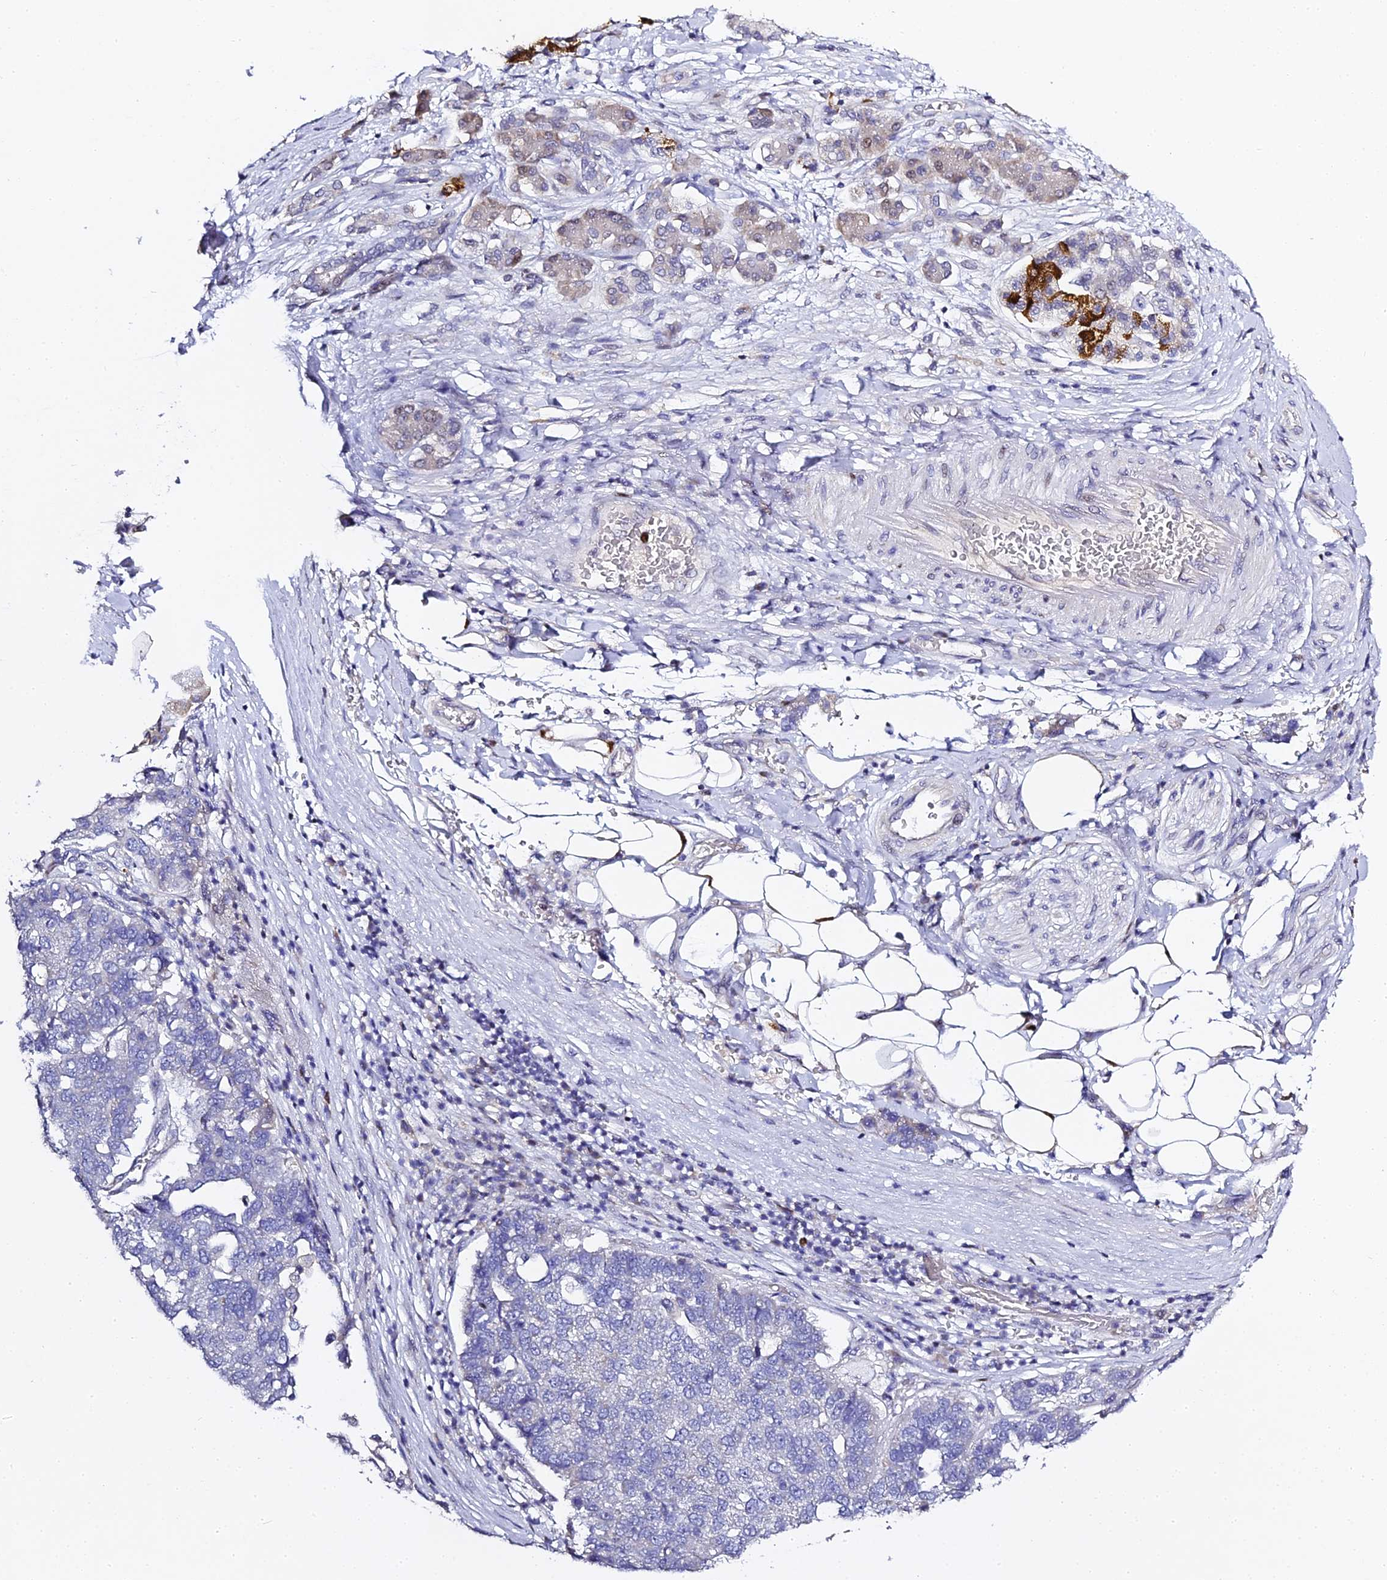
{"staining": {"intensity": "negative", "quantity": "none", "location": "none"}, "tissue": "pancreatic cancer", "cell_type": "Tumor cells", "image_type": "cancer", "snomed": [{"axis": "morphology", "description": "Adenocarcinoma, NOS"}, {"axis": "topography", "description": "Pancreas"}], "caption": "Tumor cells are negative for brown protein staining in pancreatic adenocarcinoma.", "gene": "SERP1", "patient": {"sex": "female", "age": 61}}